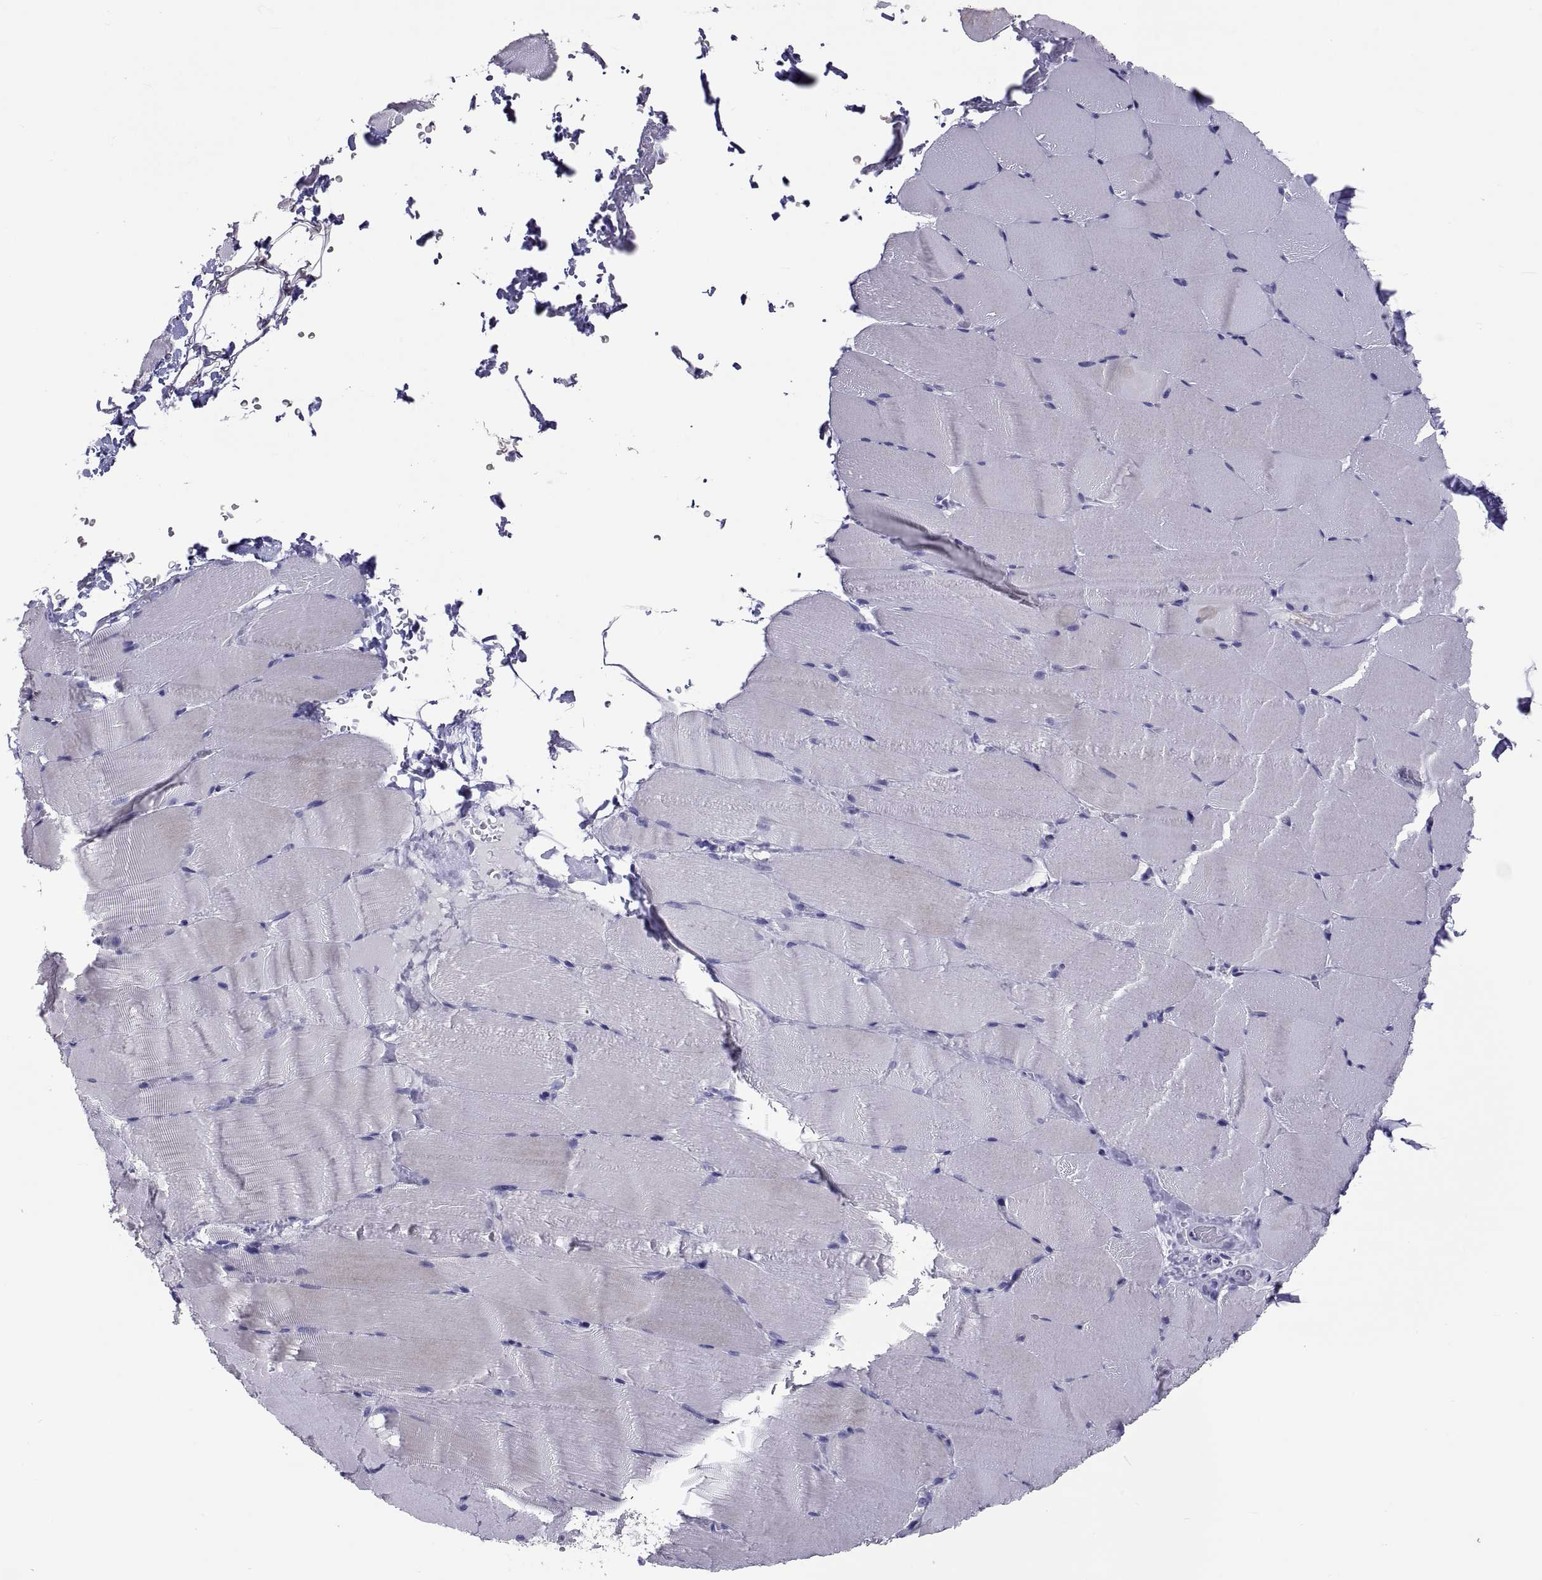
{"staining": {"intensity": "negative", "quantity": "none", "location": "none"}, "tissue": "skeletal muscle", "cell_type": "Myocytes", "image_type": "normal", "snomed": [{"axis": "morphology", "description": "Normal tissue, NOS"}, {"axis": "topography", "description": "Skeletal muscle"}], "caption": "IHC histopathology image of benign skeletal muscle stained for a protein (brown), which demonstrates no positivity in myocytes. The staining was performed using DAB to visualize the protein expression in brown, while the nuclei were stained in blue with hematoxylin (Magnification: 20x).", "gene": "BSPH1", "patient": {"sex": "female", "age": 37}}